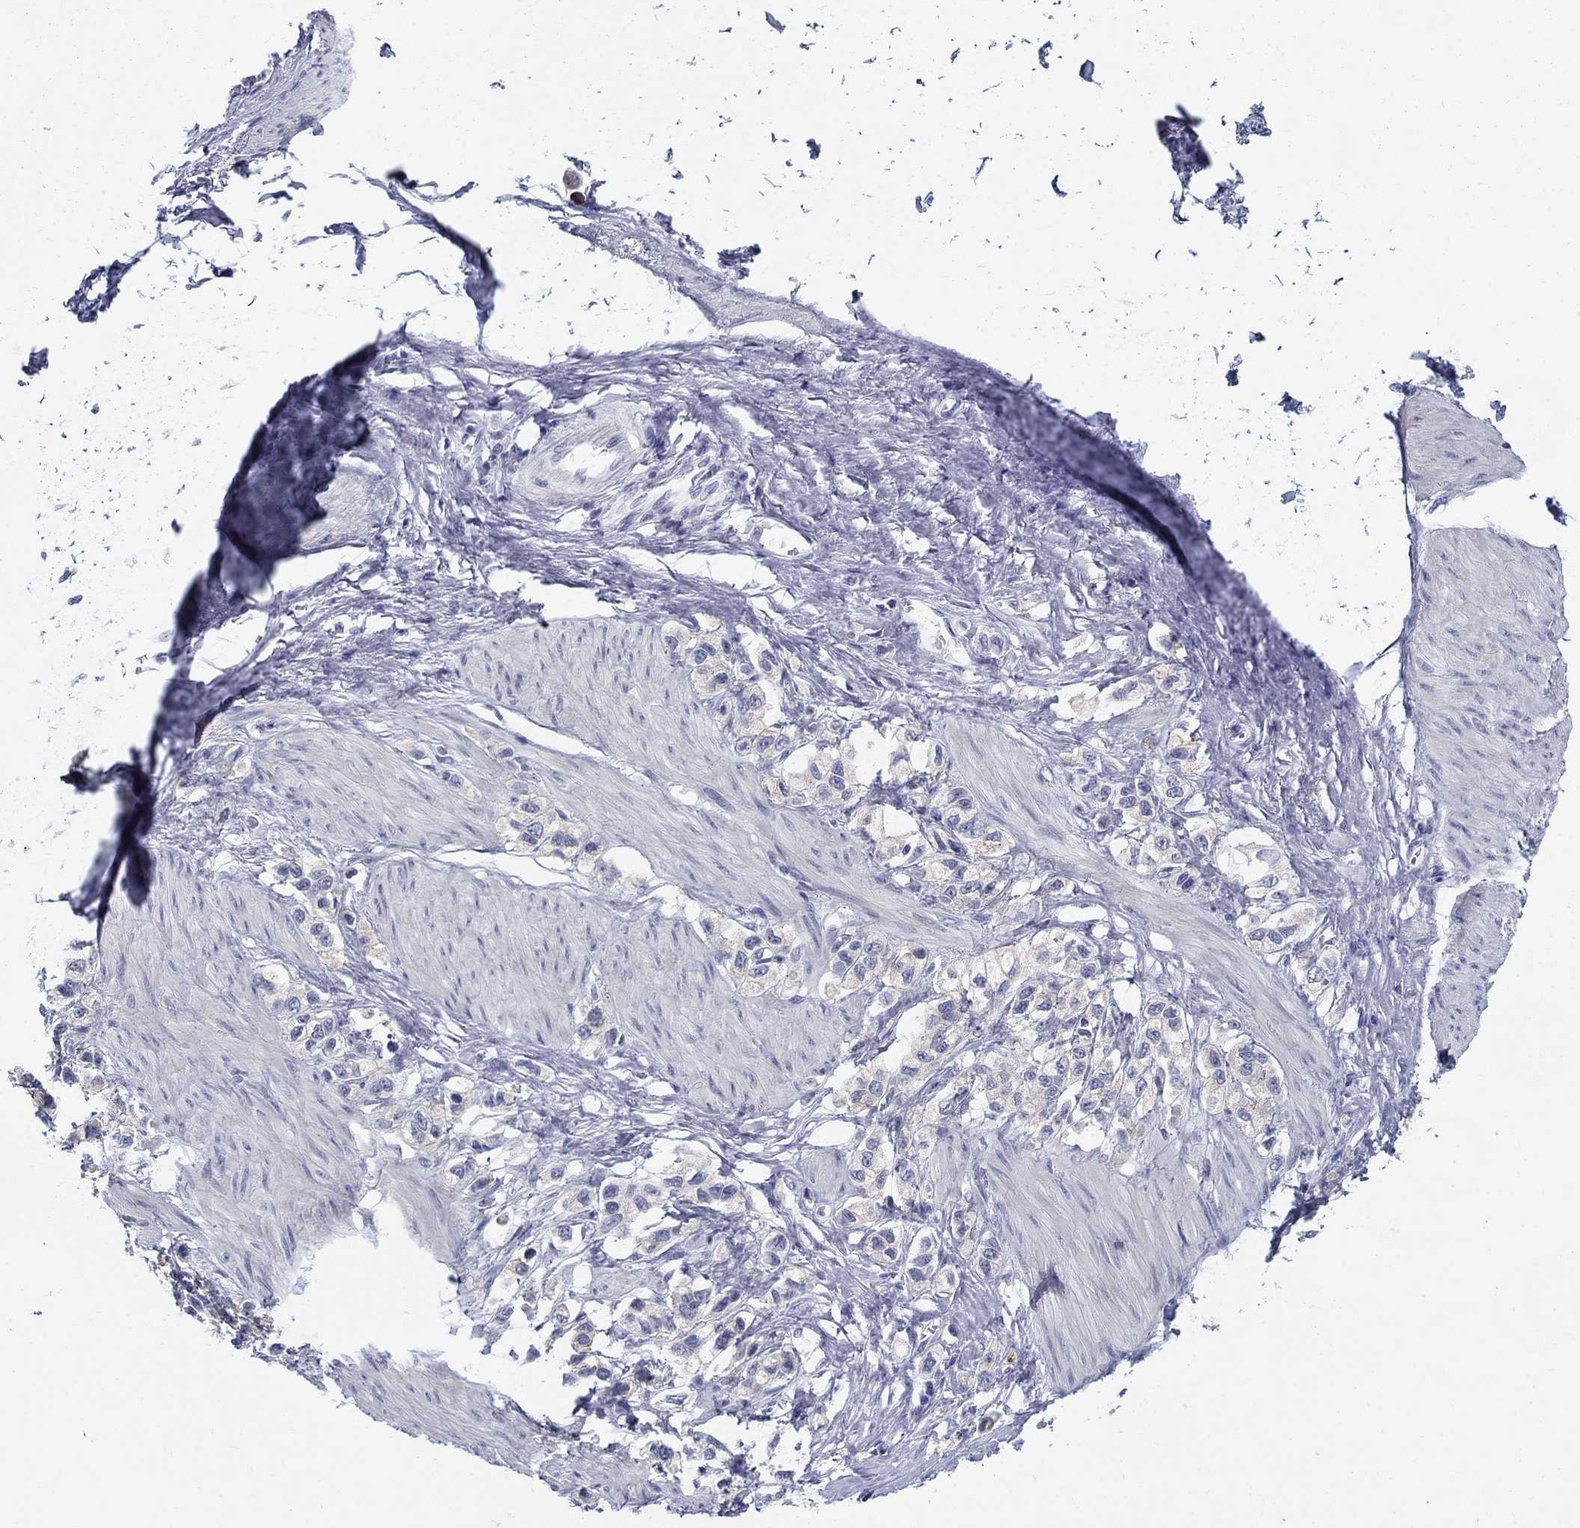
{"staining": {"intensity": "negative", "quantity": "none", "location": "none"}, "tissue": "stomach cancer", "cell_type": "Tumor cells", "image_type": "cancer", "snomed": [{"axis": "morphology", "description": "Normal tissue, NOS"}, {"axis": "morphology", "description": "Adenocarcinoma, NOS"}, {"axis": "morphology", "description": "Adenocarcinoma, High grade"}, {"axis": "topography", "description": "Stomach, upper"}, {"axis": "topography", "description": "Stomach"}], "caption": "High power microscopy micrograph of an immunohistochemistry (IHC) photomicrograph of stomach adenocarcinoma (high-grade), revealing no significant expression in tumor cells. Nuclei are stained in blue.", "gene": "C4orf19", "patient": {"sex": "female", "age": 65}}